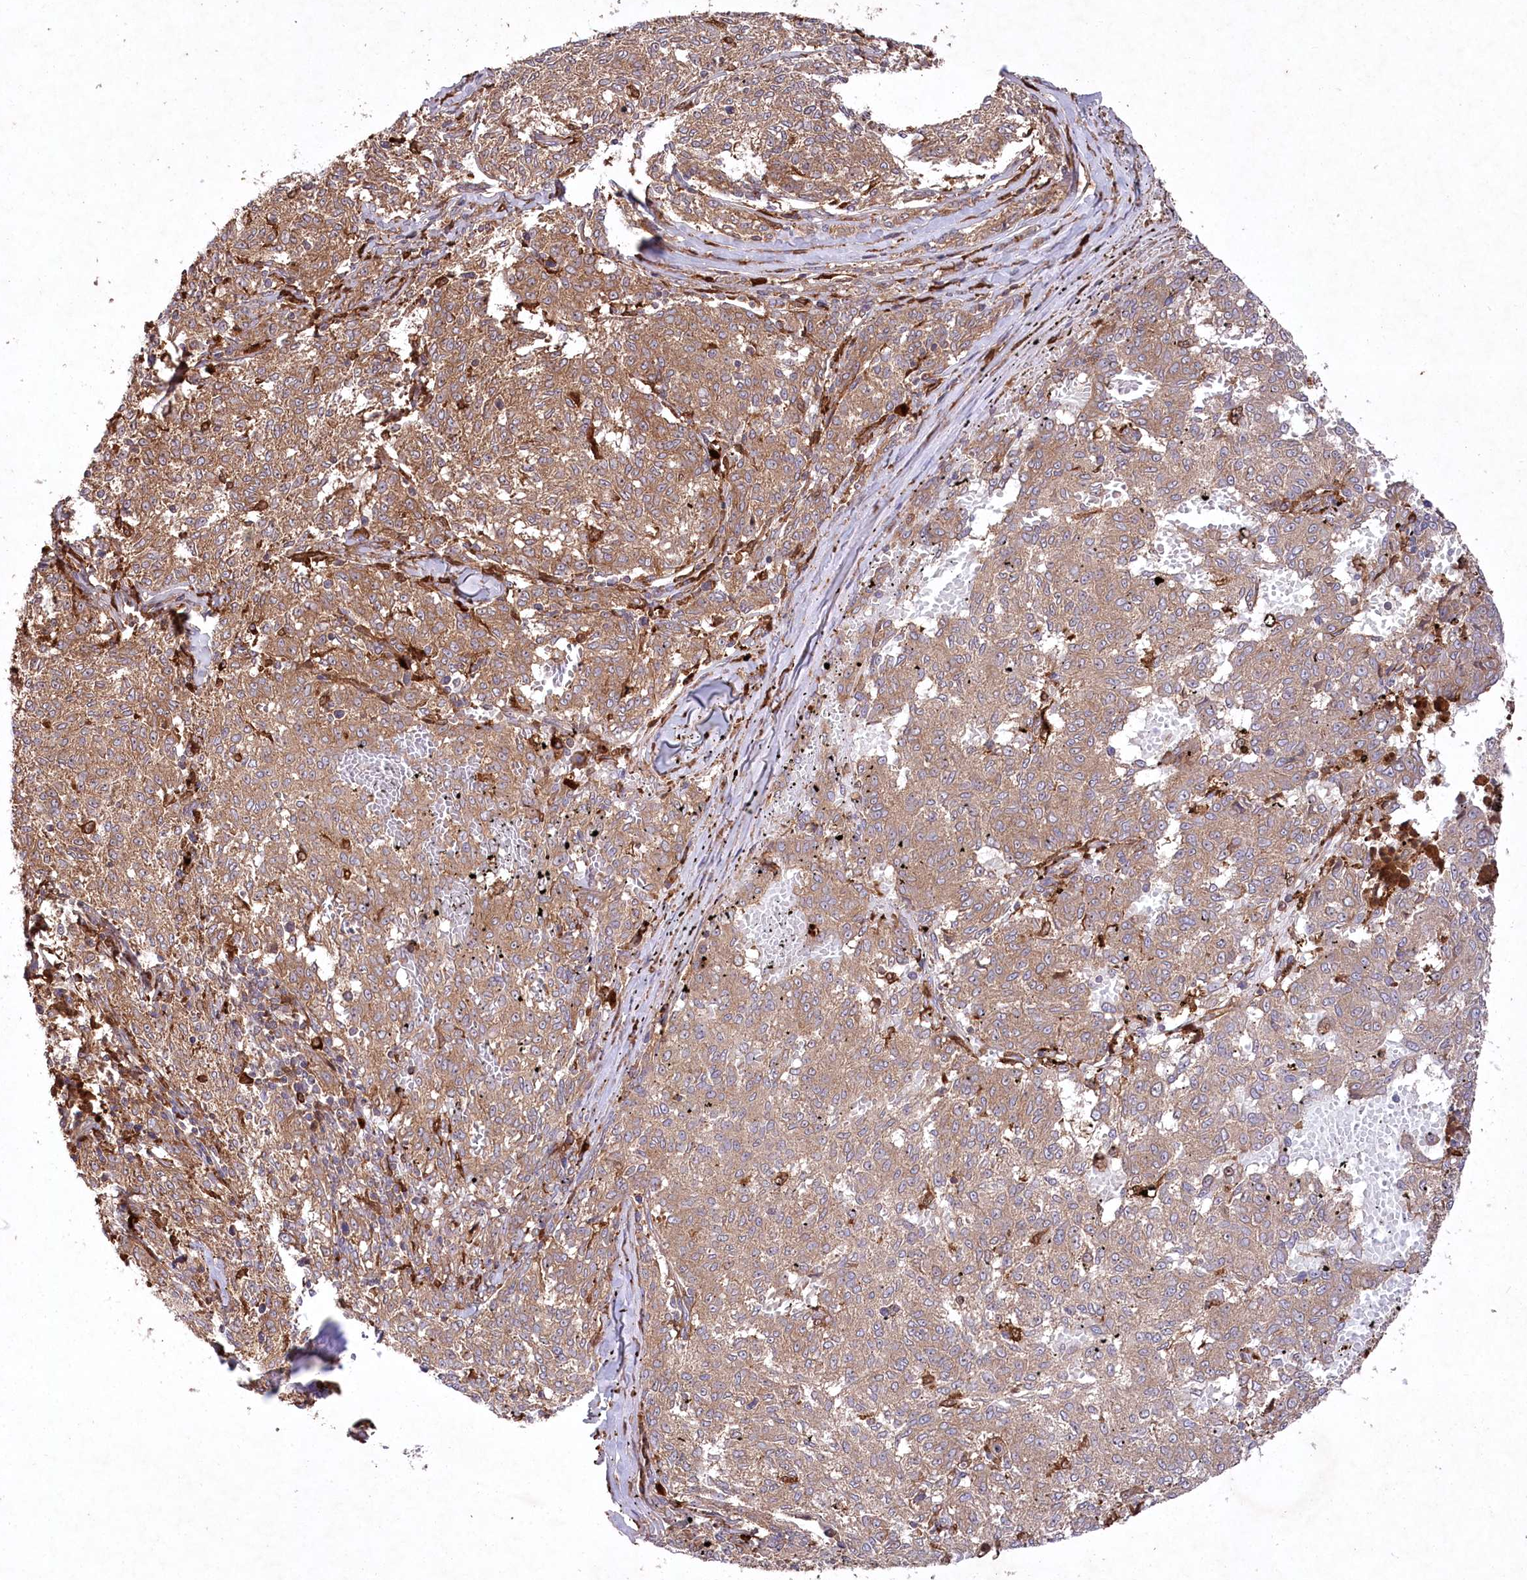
{"staining": {"intensity": "moderate", "quantity": ">75%", "location": "cytoplasmic/membranous"}, "tissue": "melanoma", "cell_type": "Tumor cells", "image_type": "cancer", "snomed": [{"axis": "morphology", "description": "Malignant melanoma, NOS"}, {"axis": "topography", "description": "Skin"}], "caption": "Immunohistochemical staining of human melanoma exhibits medium levels of moderate cytoplasmic/membranous positivity in about >75% of tumor cells.", "gene": "PPP1R21", "patient": {"sex": "female", "age": 72}}